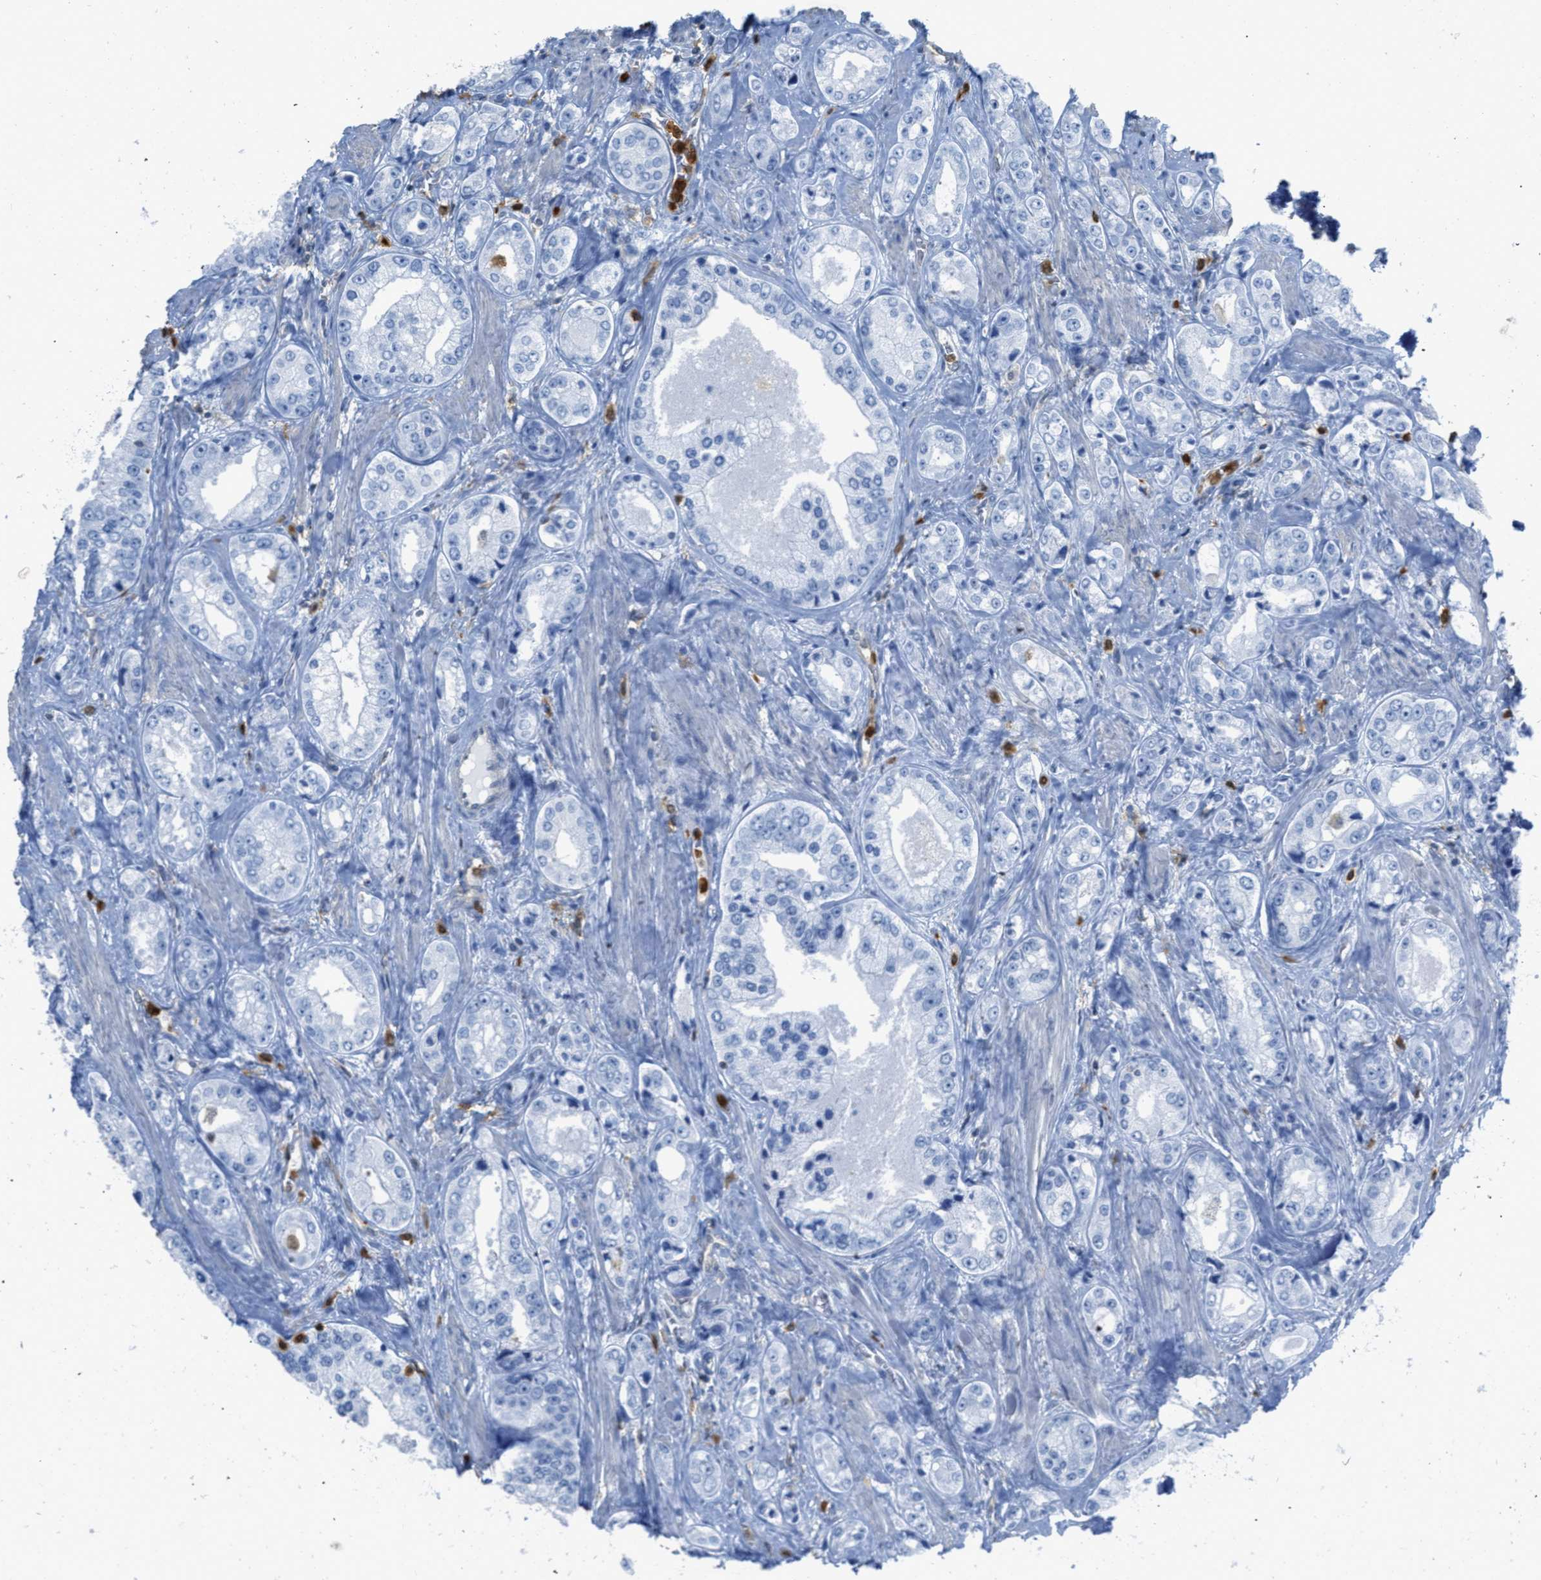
{"staining": {"intensity": "negative", "quantity": "none", "location": "none"}, "tissue": "prostate cancer", "cell_type": "Tumor cells", "image_type": "cancer", "snomed": [{"axis": "morphology", "description": "Adenocarcinoma, High grade"}, {"axis": "topography", "description": "Prostate"}], "caption": "This is an IHC histopathology image of human prostate cancer. There is no positivity in tumor cells.", "gene": "SERPINB1", "patient": {"sex": "male", "age": 61}}